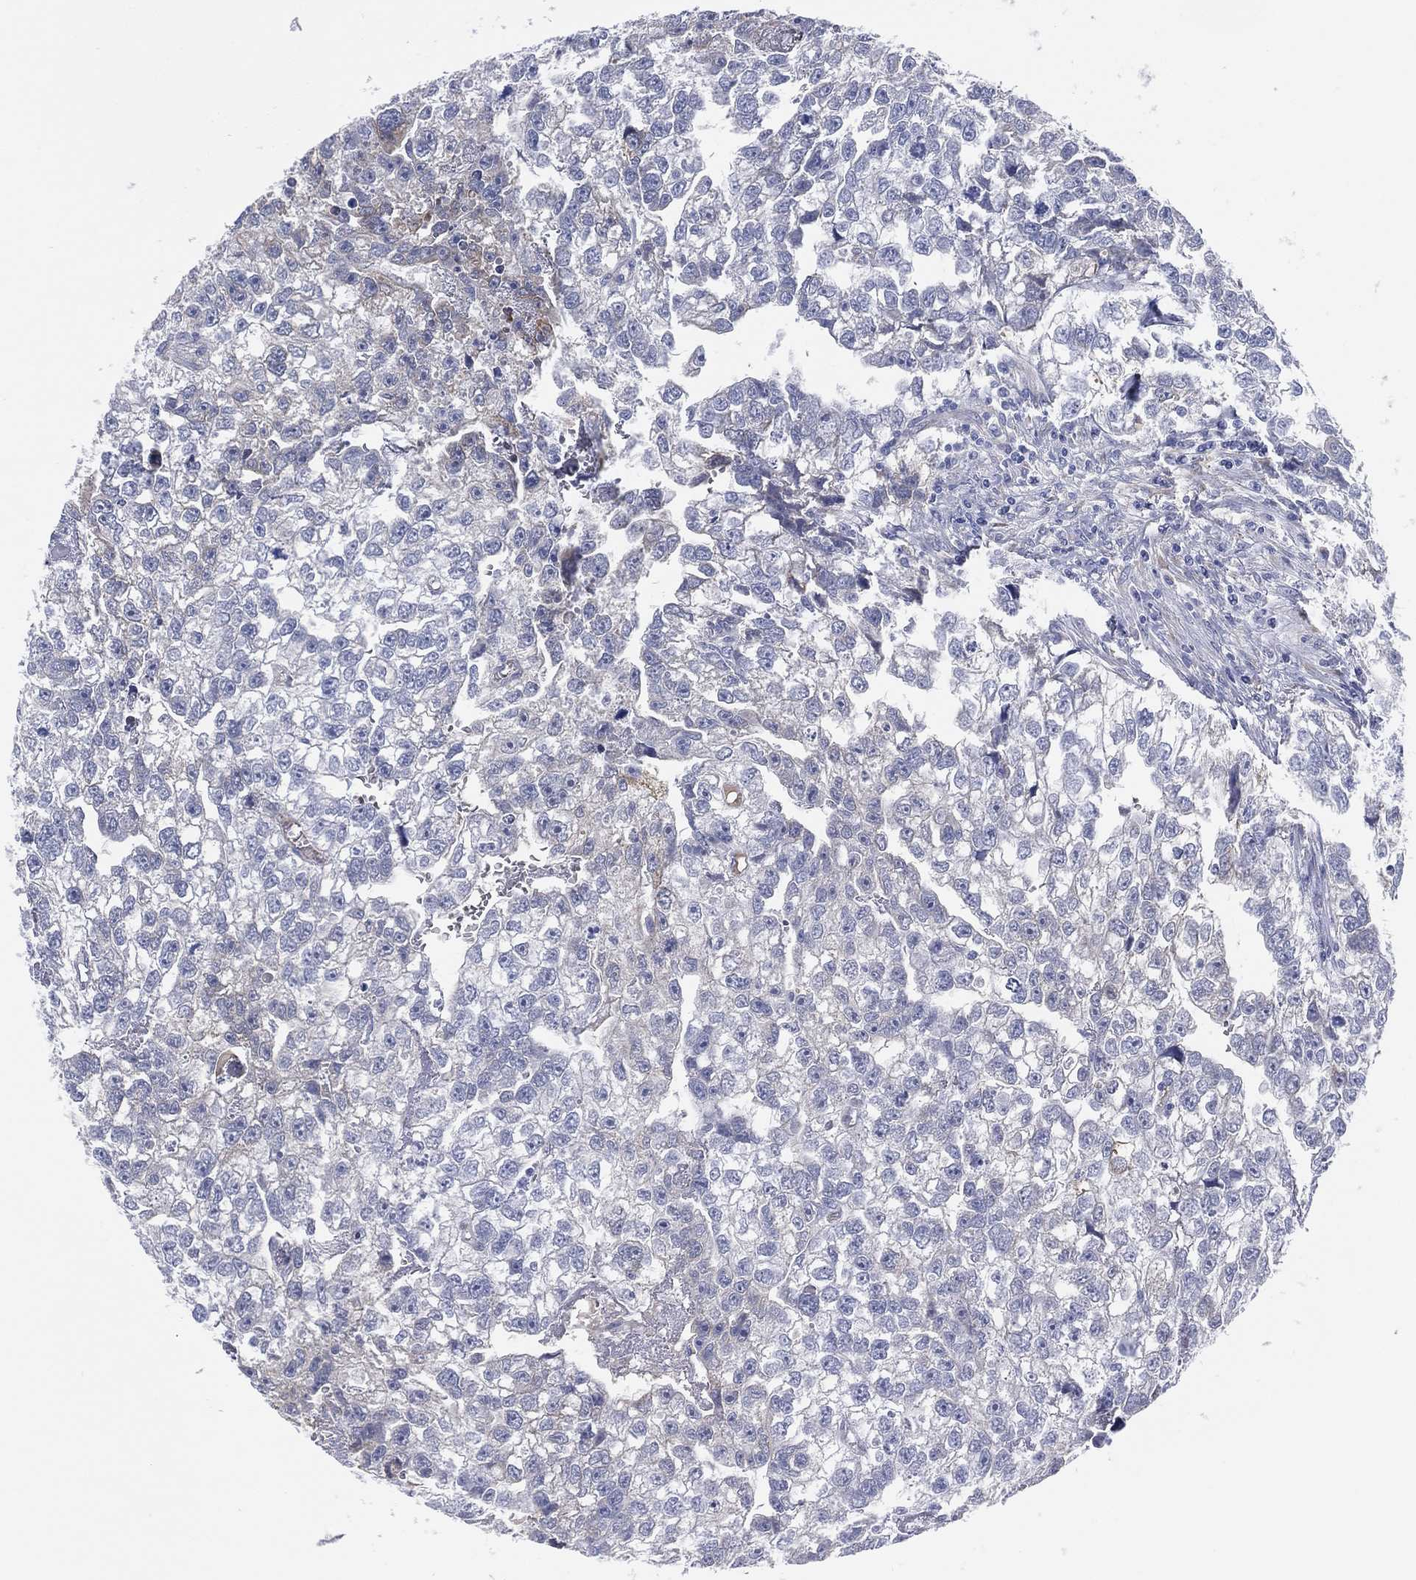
{"staining": {"intensity": "negative", "quantity": "none", "location": "none"}, "tissue": "testis cancer", "cell_type": "Tumor cells", "image_type": "cancer", "snomed": [{"axis": "morphology", "description": "Carcinoma, Embryonal, NOS"}, {"axis": "morphology", "description": "Teratoma, malignant, NOS"}, {"axis": "topography", "description": "Testis"}], "caption": "Immunohistochemistry histopathology image of testis teratoma (malignant) stained for a protein (brown), which shows no expression in tumor cells.", "gene": "MLF1", "patient": {"sex": "male", "age": 44}}